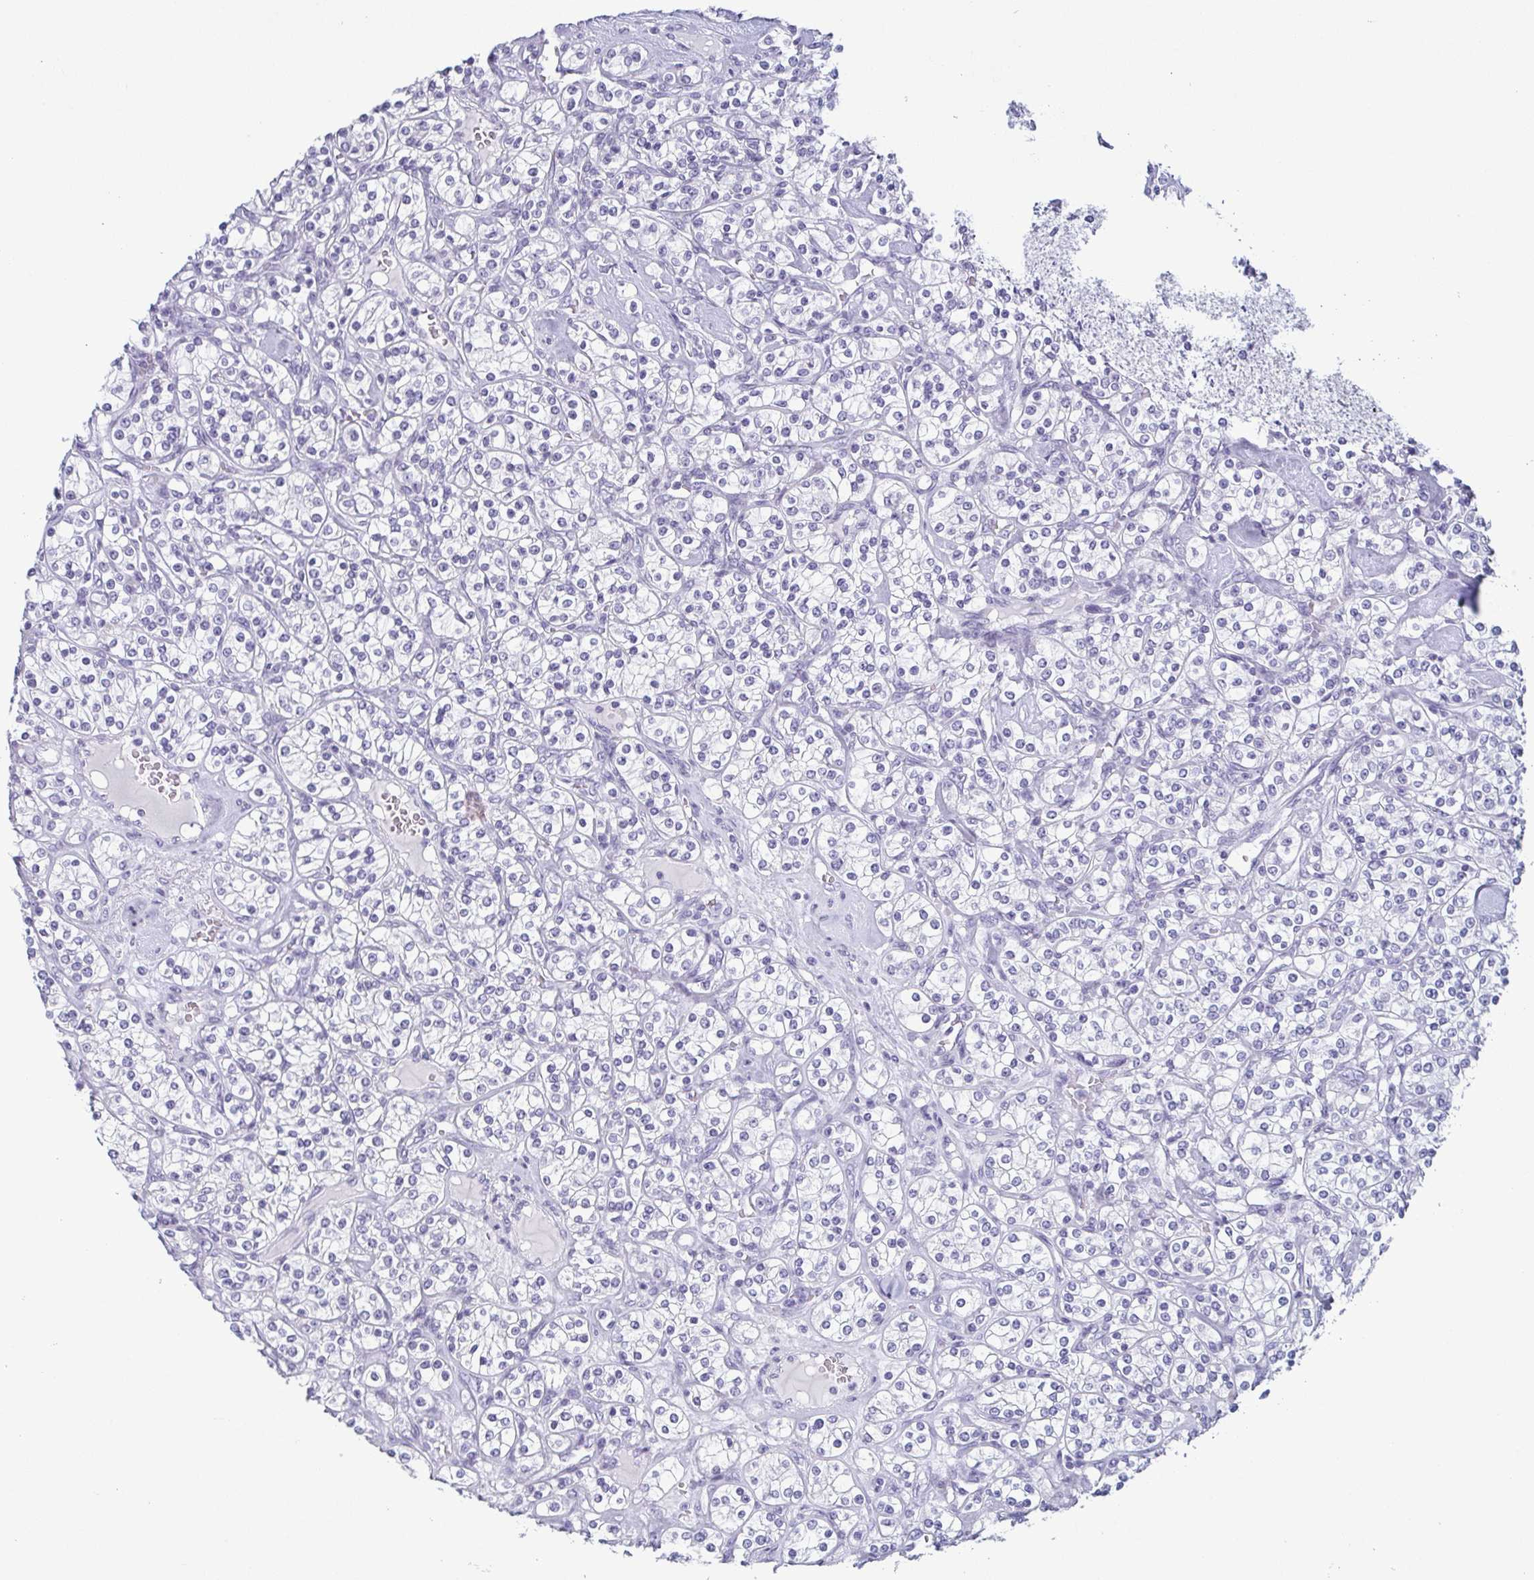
{"staining": {"intensity": "negative", "quantity": "none", "location": "none"}, "tissue": "renal cancer", "cell_type": "Tumor cells", "image_type": "cancer", "snomed": [{"axis": "morphology", "description": "Adenocarcinoma, NOS"}, {"axis": "topography", "description": "Kidney"}], "caption": "An image of human renal cancer (adenocarcinoma) is negative for staining in tumor cells. (DAB (3,3'-diaminobenzidine) immunohistochemistry (IHC), high magnification).", "gene": "KRT78", "patient": {"sex": "male", "age": 77}}